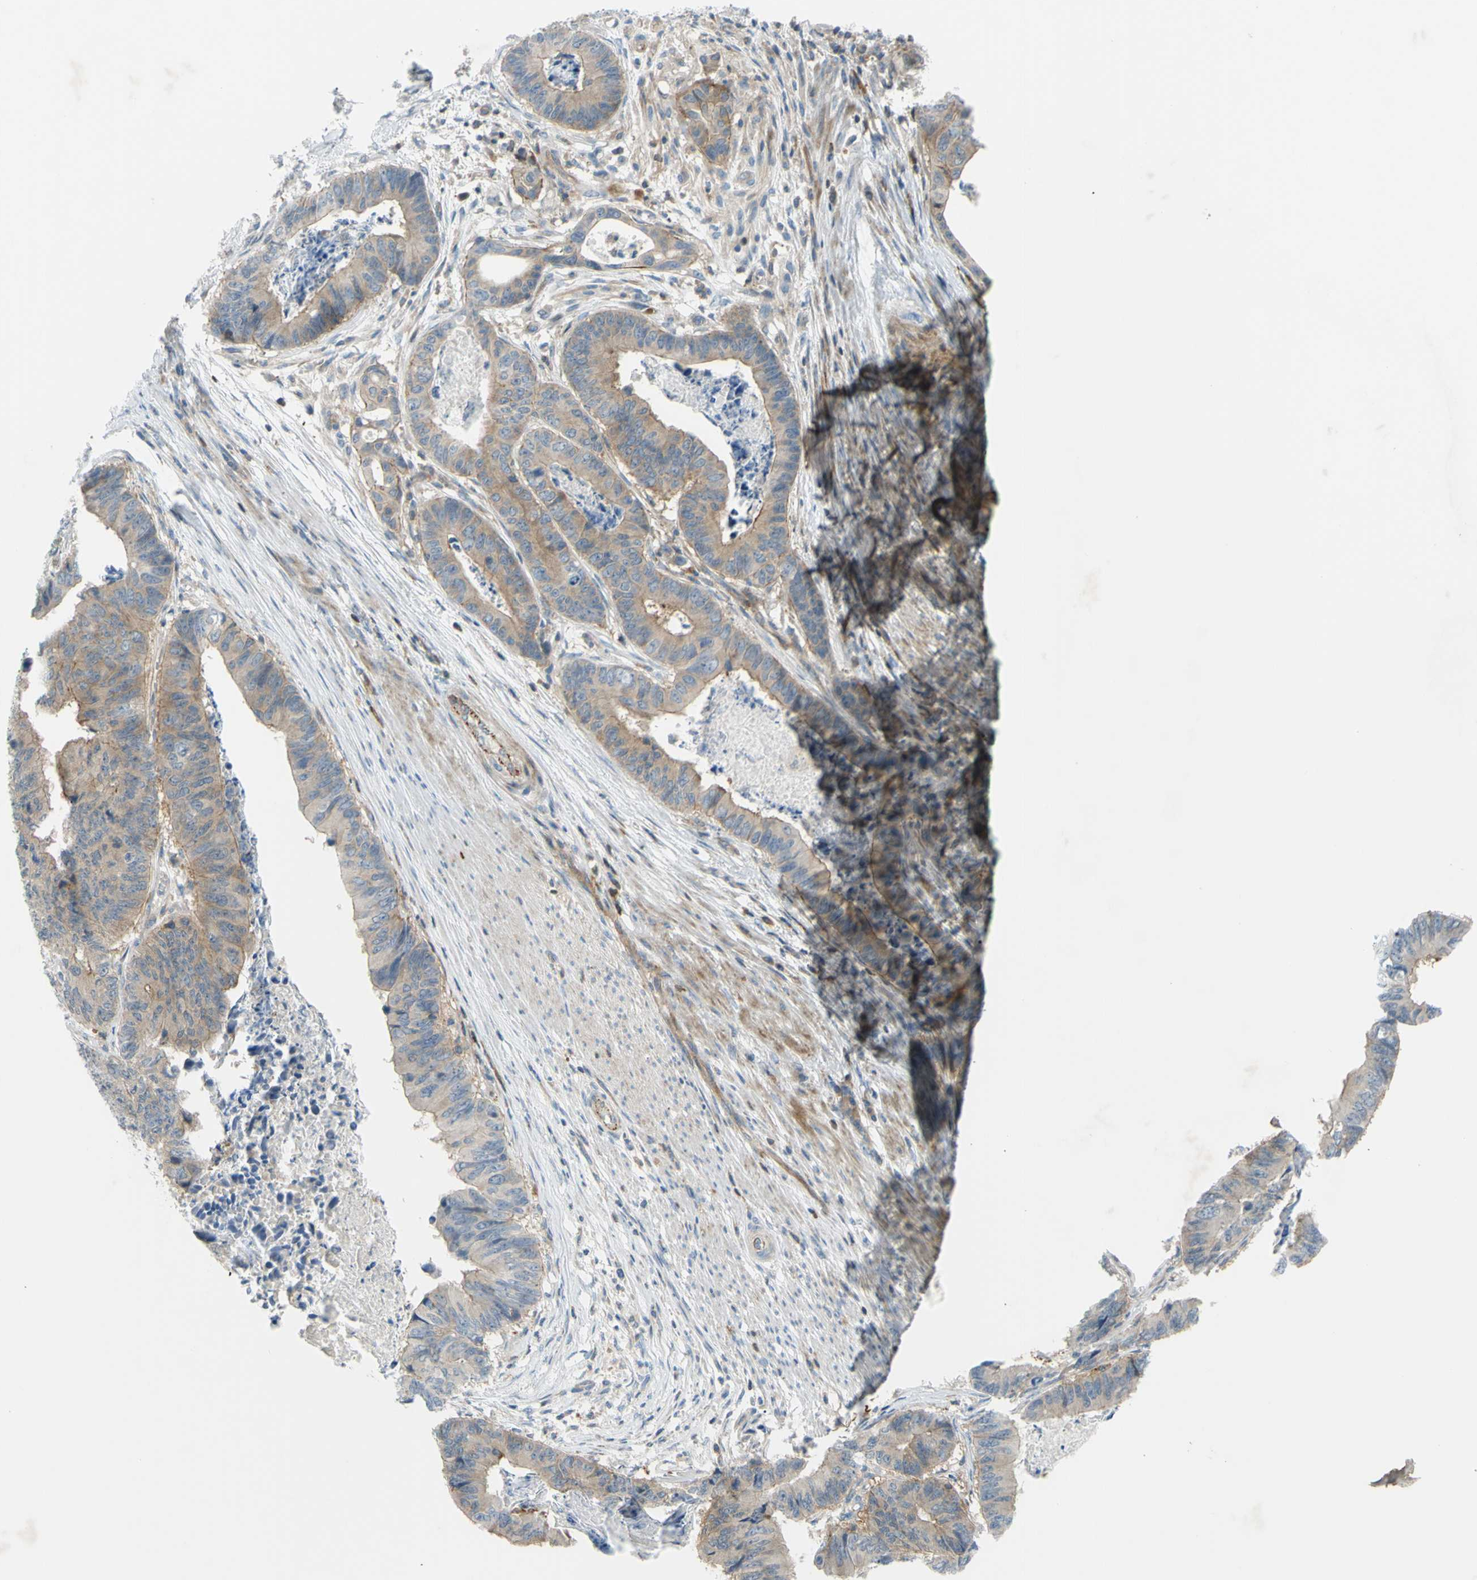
{"staining": {"intensity": "weak", "quantity": ">75%", "location": "cytoplasmic/membranous"}, "tissue": "stomach cancer", "cell_type": "Tumor cells", "image_type": "cancer", "snomed": [{"axis": "morphology", "description": "Adenocarcinoma, NOS"}, {"axis": "topography", "description": "Stomach, lower"}], "caption": "A brown stain shows weak cytoplasmic/membranous expression of a protein in stomach cancer (adenocarcinoma) tumor cells. Ihc stains the protein in brown and the nuclei are stained blue.", "gene": "PAK2", "patient": {"sex": "male", "age": 77}}